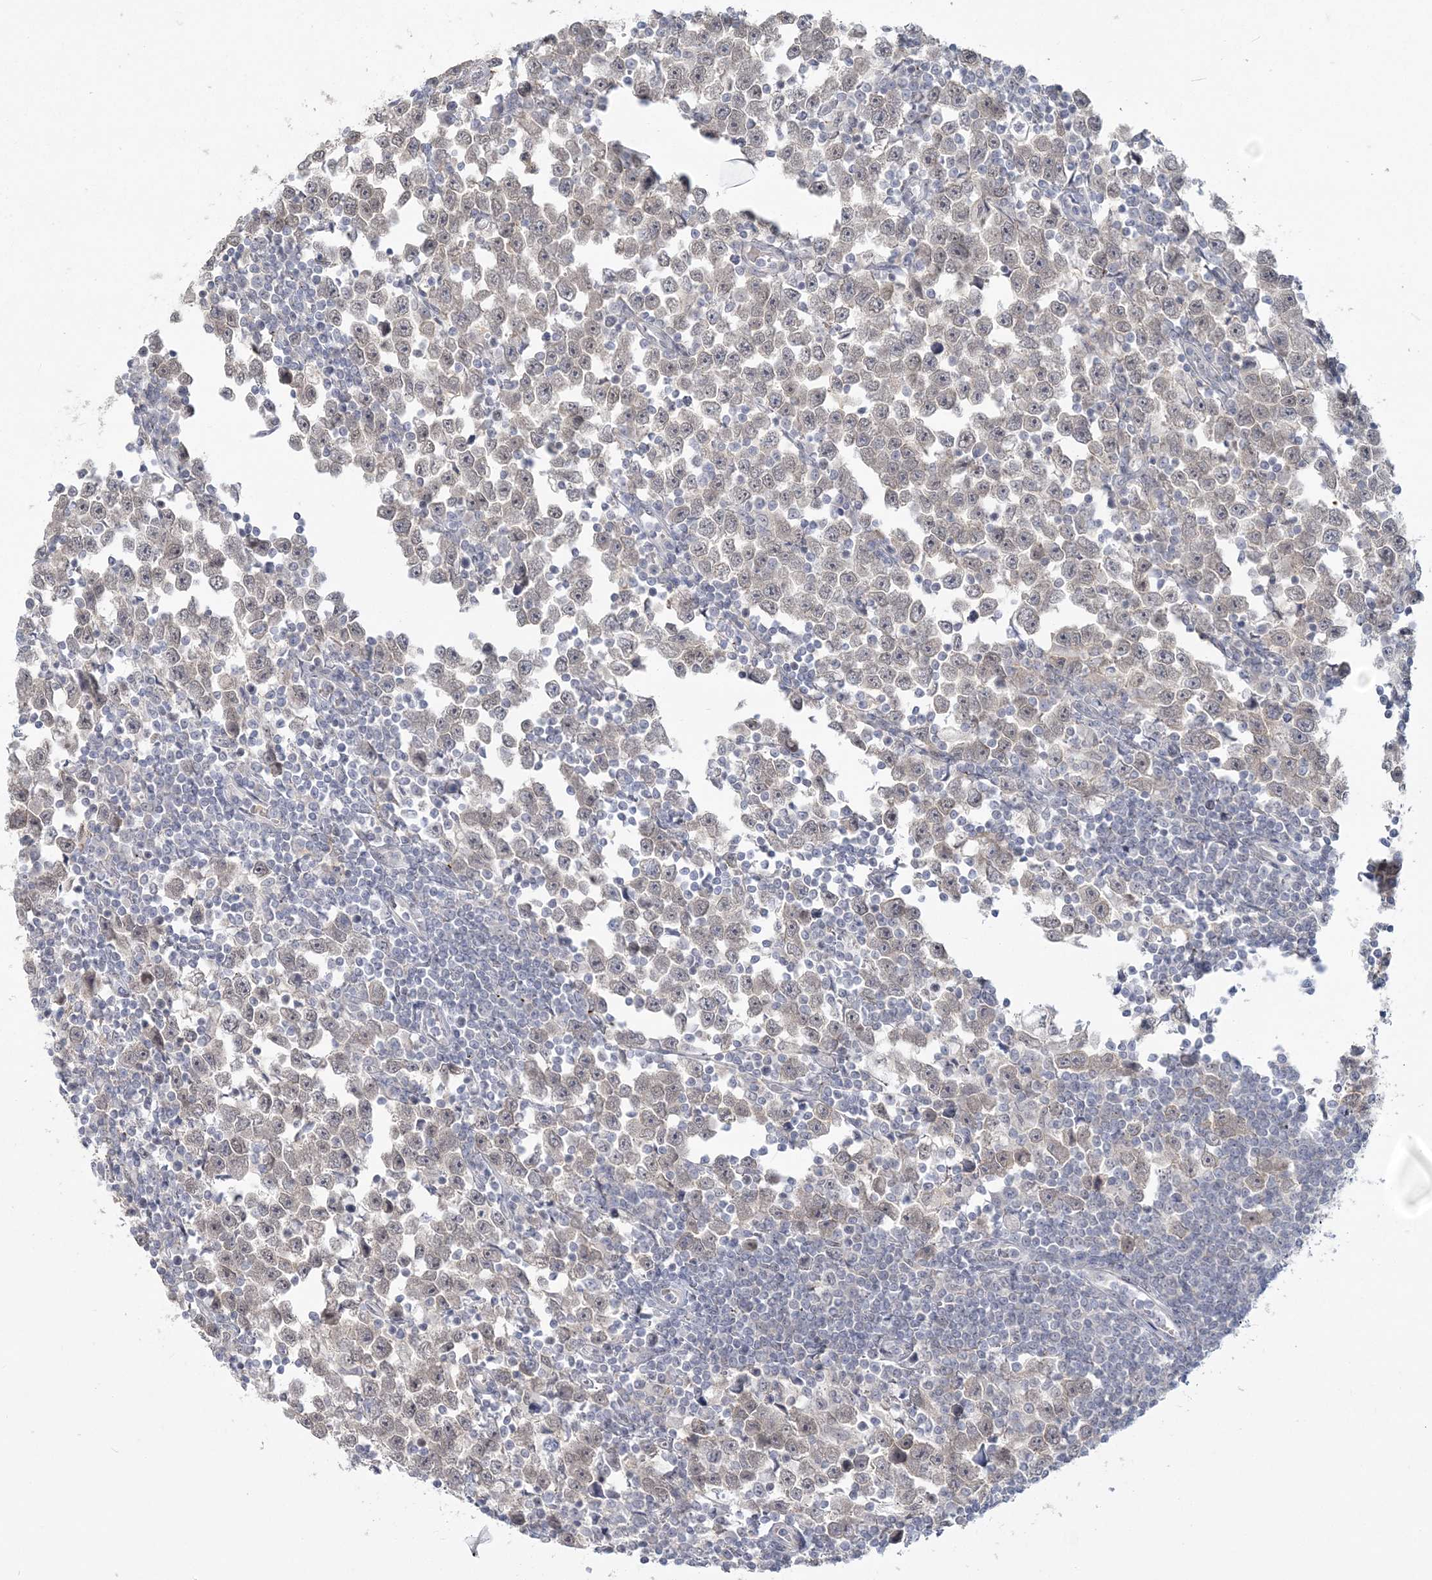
{"staining": {"intensity": "weak", "quantity": "25%-75%", "location": "cytoplasmic/membranous,nuclear"}, "tissue": "testis cancer", "cell_type": "Tumor cells", "image_type": "cancer", "snomed": [{"axis": "morphology", "description": "Normal tissue, NOS"}, {"axis": "morphology", "description": "Seminoma, NOS"}, {"axis": "topography", "description": "Testis"}], "caption": "Protein analysis of testis cancer tissue shows weak cytoplasmic/membranous and nuclear staining in approximately 25%-75% of tumor cells.", "gene": "ANKS1A", "patient": {"sex": "male", "age": 43}}